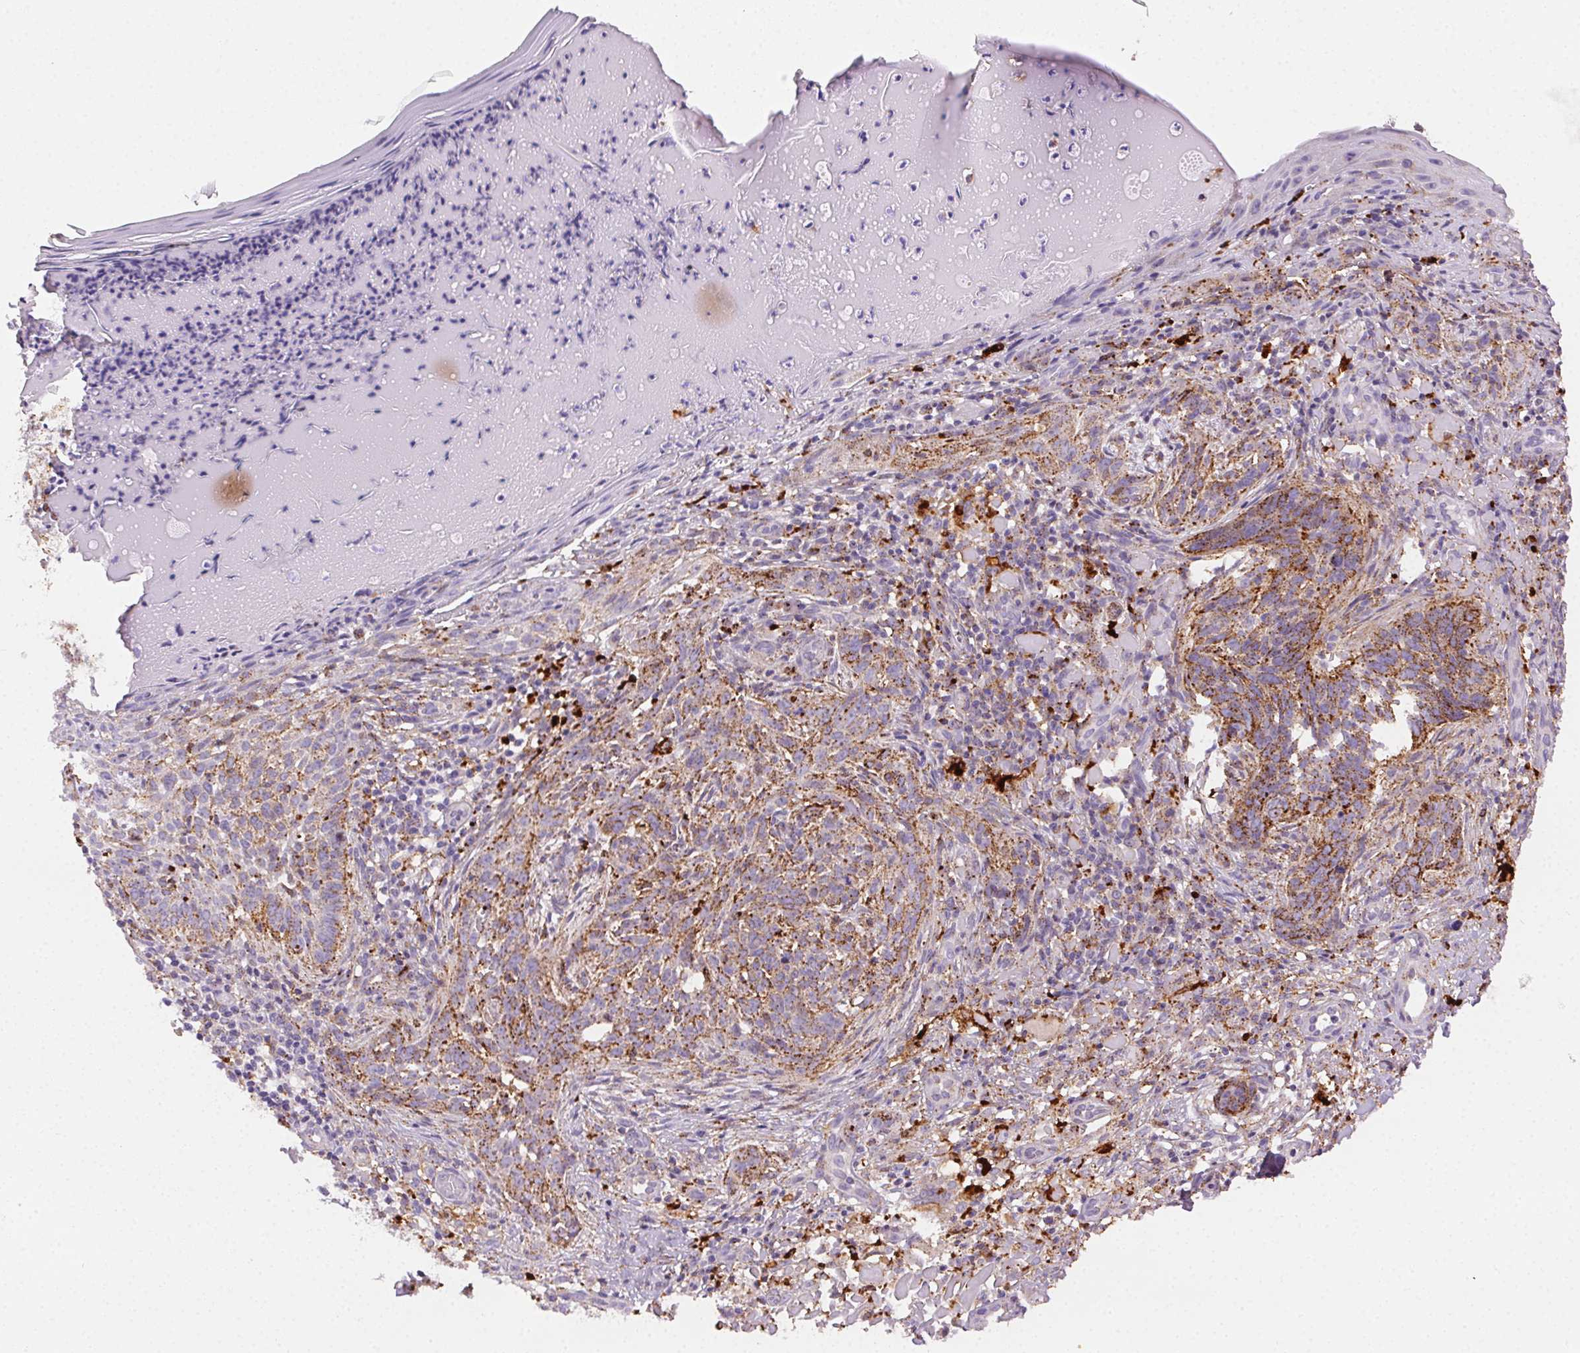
{"staining": {"intensity": "moderate", "quantity": "25%-75%", "location": "cytoplasmic/membranous"}, "tissue": "skin cancer", "cell_type": "Tumor cells", "image_type": "cancer", "snomed": [{"axis": "morphology", "description": "Basal cell carcinoma"}, {"axis": "topography", "description": "Skin"}], "caption": "Brown immunohistochemical staining in human basal cell carcinoma (skin) reveals moderate cytoplasmic/membranous expression in approximately 25%-75% of tumor cells. (DAB (3,3'-diaminobenzidine) IHC, brown staining for protein, blue staining for nuclei).", "gene": "SCPEP1", "patient": {"sex": "male", "age": 88}}